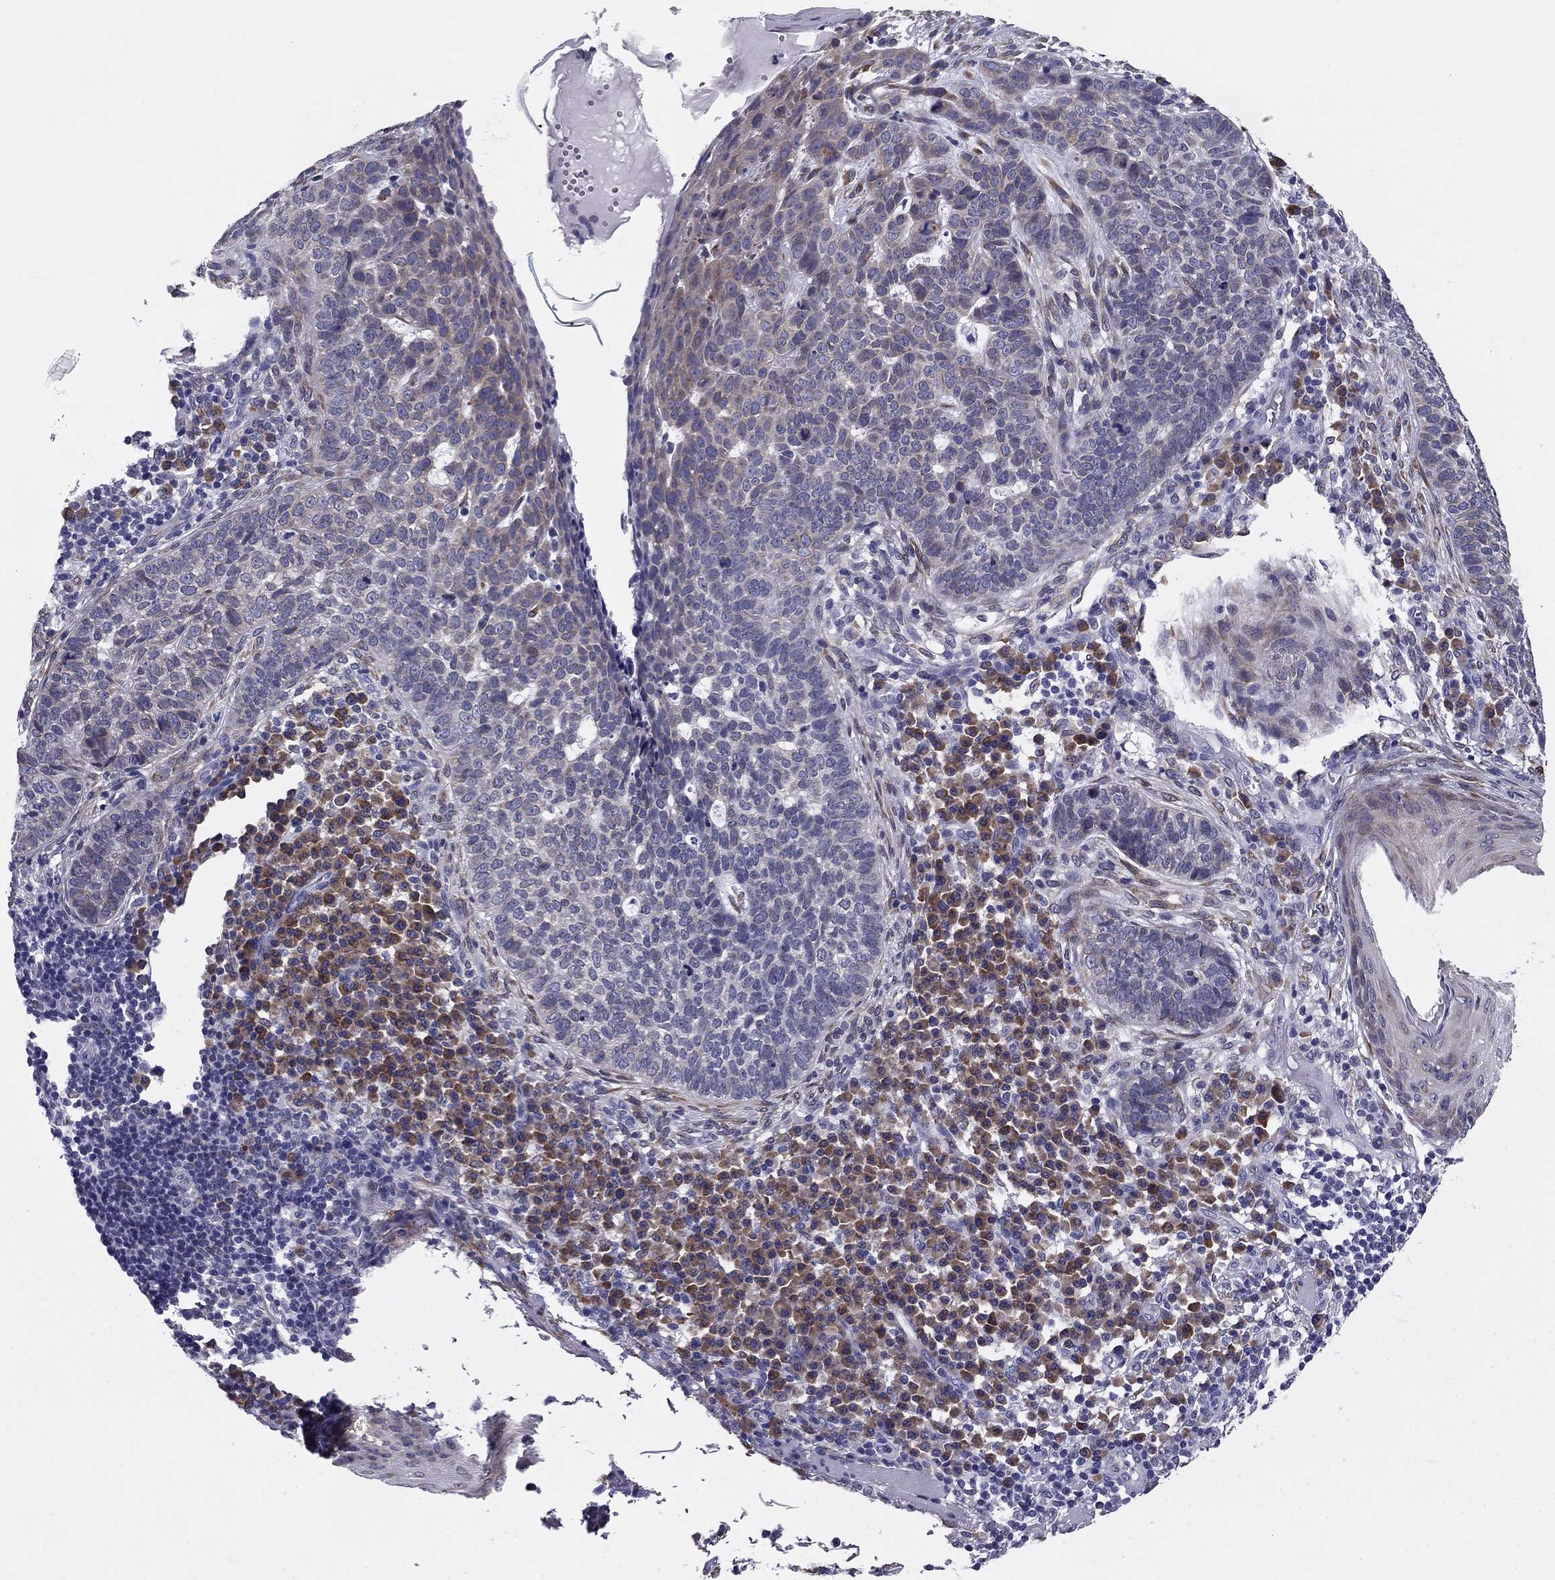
{"staining": {"intensity": "negative", "quantity": "none", "location": "none"}, "tissue": "skin cancer", "cell_type": "Tumor cells", "image_type": "cancer", "snomed": [{"axis": "morphology", "description": "Basal cell carcinoma"}, {"axis": "topography", "description": "Skin"}], "caption": "Histopathology image shows no significant protein positivity in tumor cells of skin cancer (basal cell carcinoma).", "gene": "TMED3", "patient": {"sex": "female", "age": 69}}